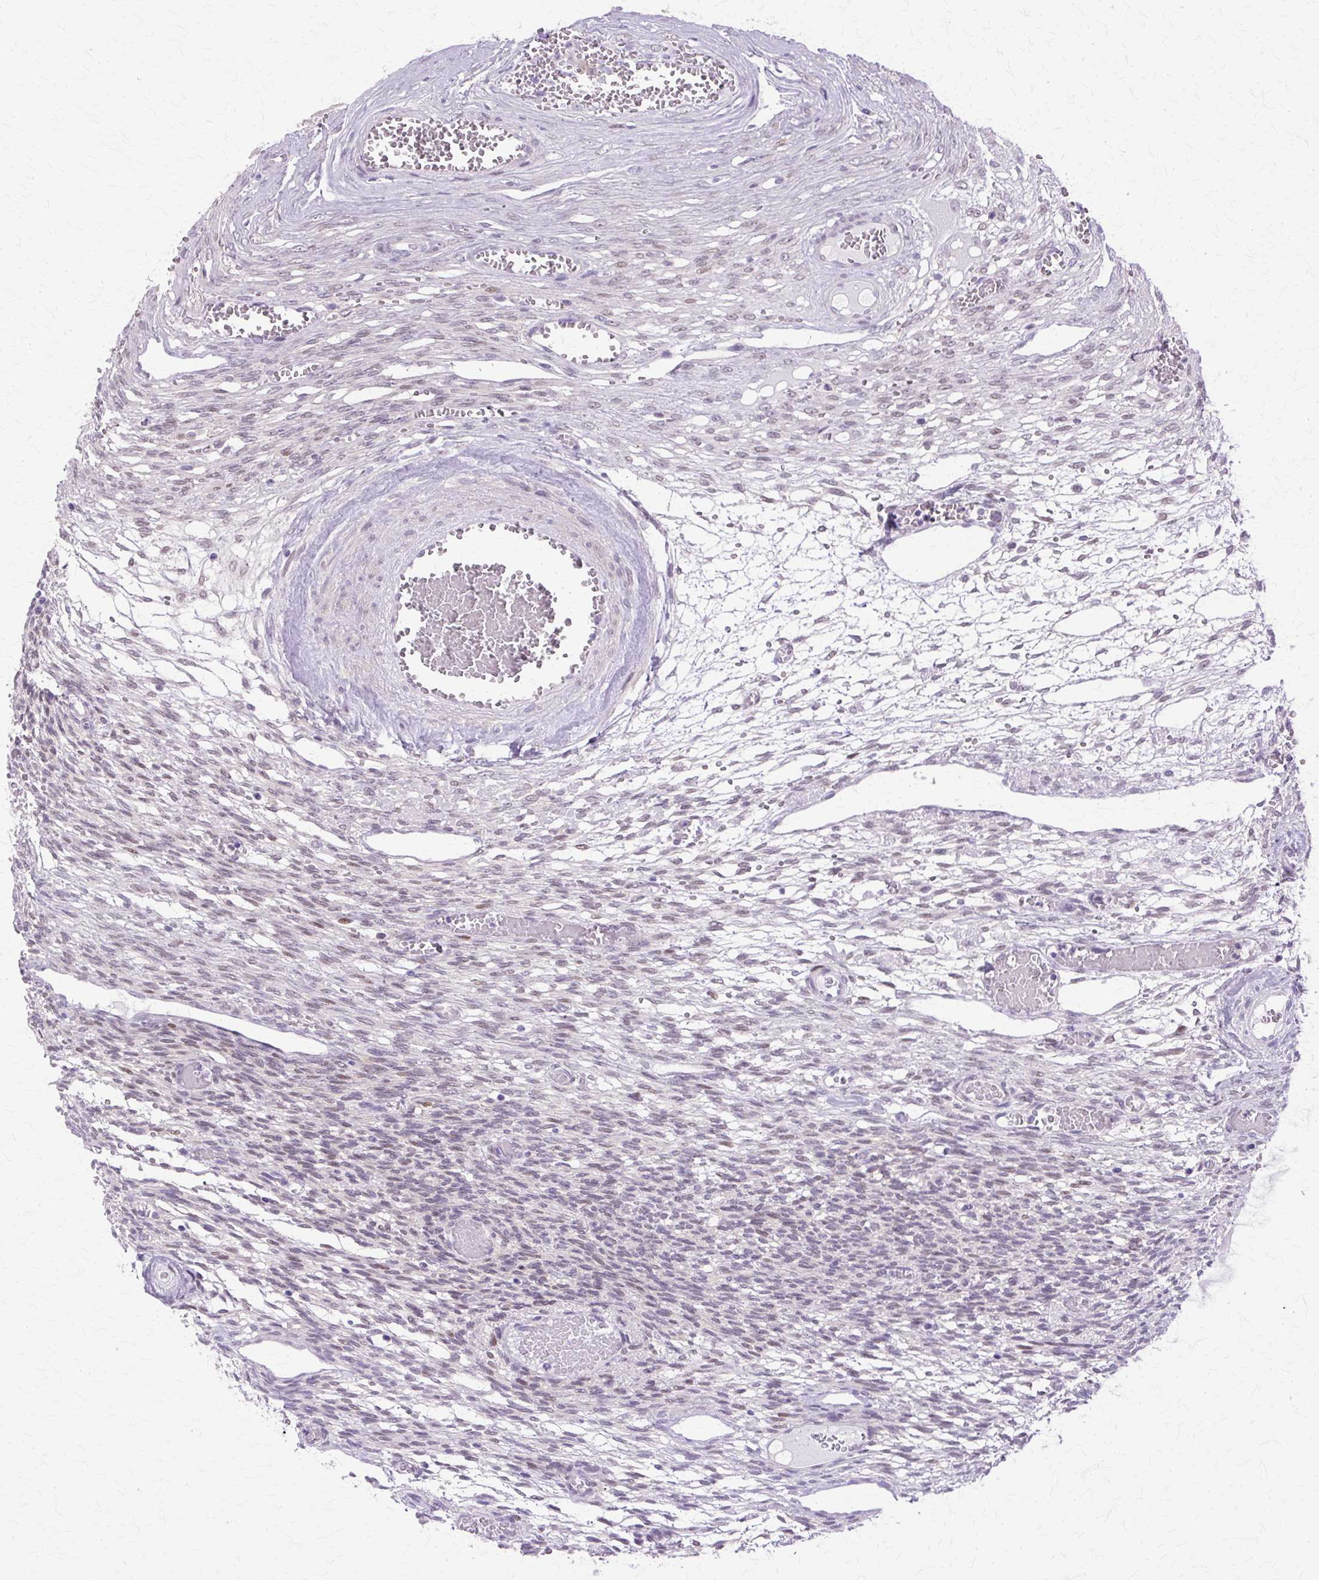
{"staining": {"intensity": "weak", "quantity": "<25%", "location": "cytoplasmic/membranous,nuclear"}, "tissue": "ovary", "cell_type": "Follicle cells", "image_type": "normal", "snomed": [{"axis": "morphology", "description": "Normal tissue, NOS"}, {"axis": "topography", "description": "Ovary"}], "caption": "Micrograph shows no significant protein expression in follicle cells of benign ovary.", "gene": "HSPA1A", "patient": {"sex": "female", "age": 67}}